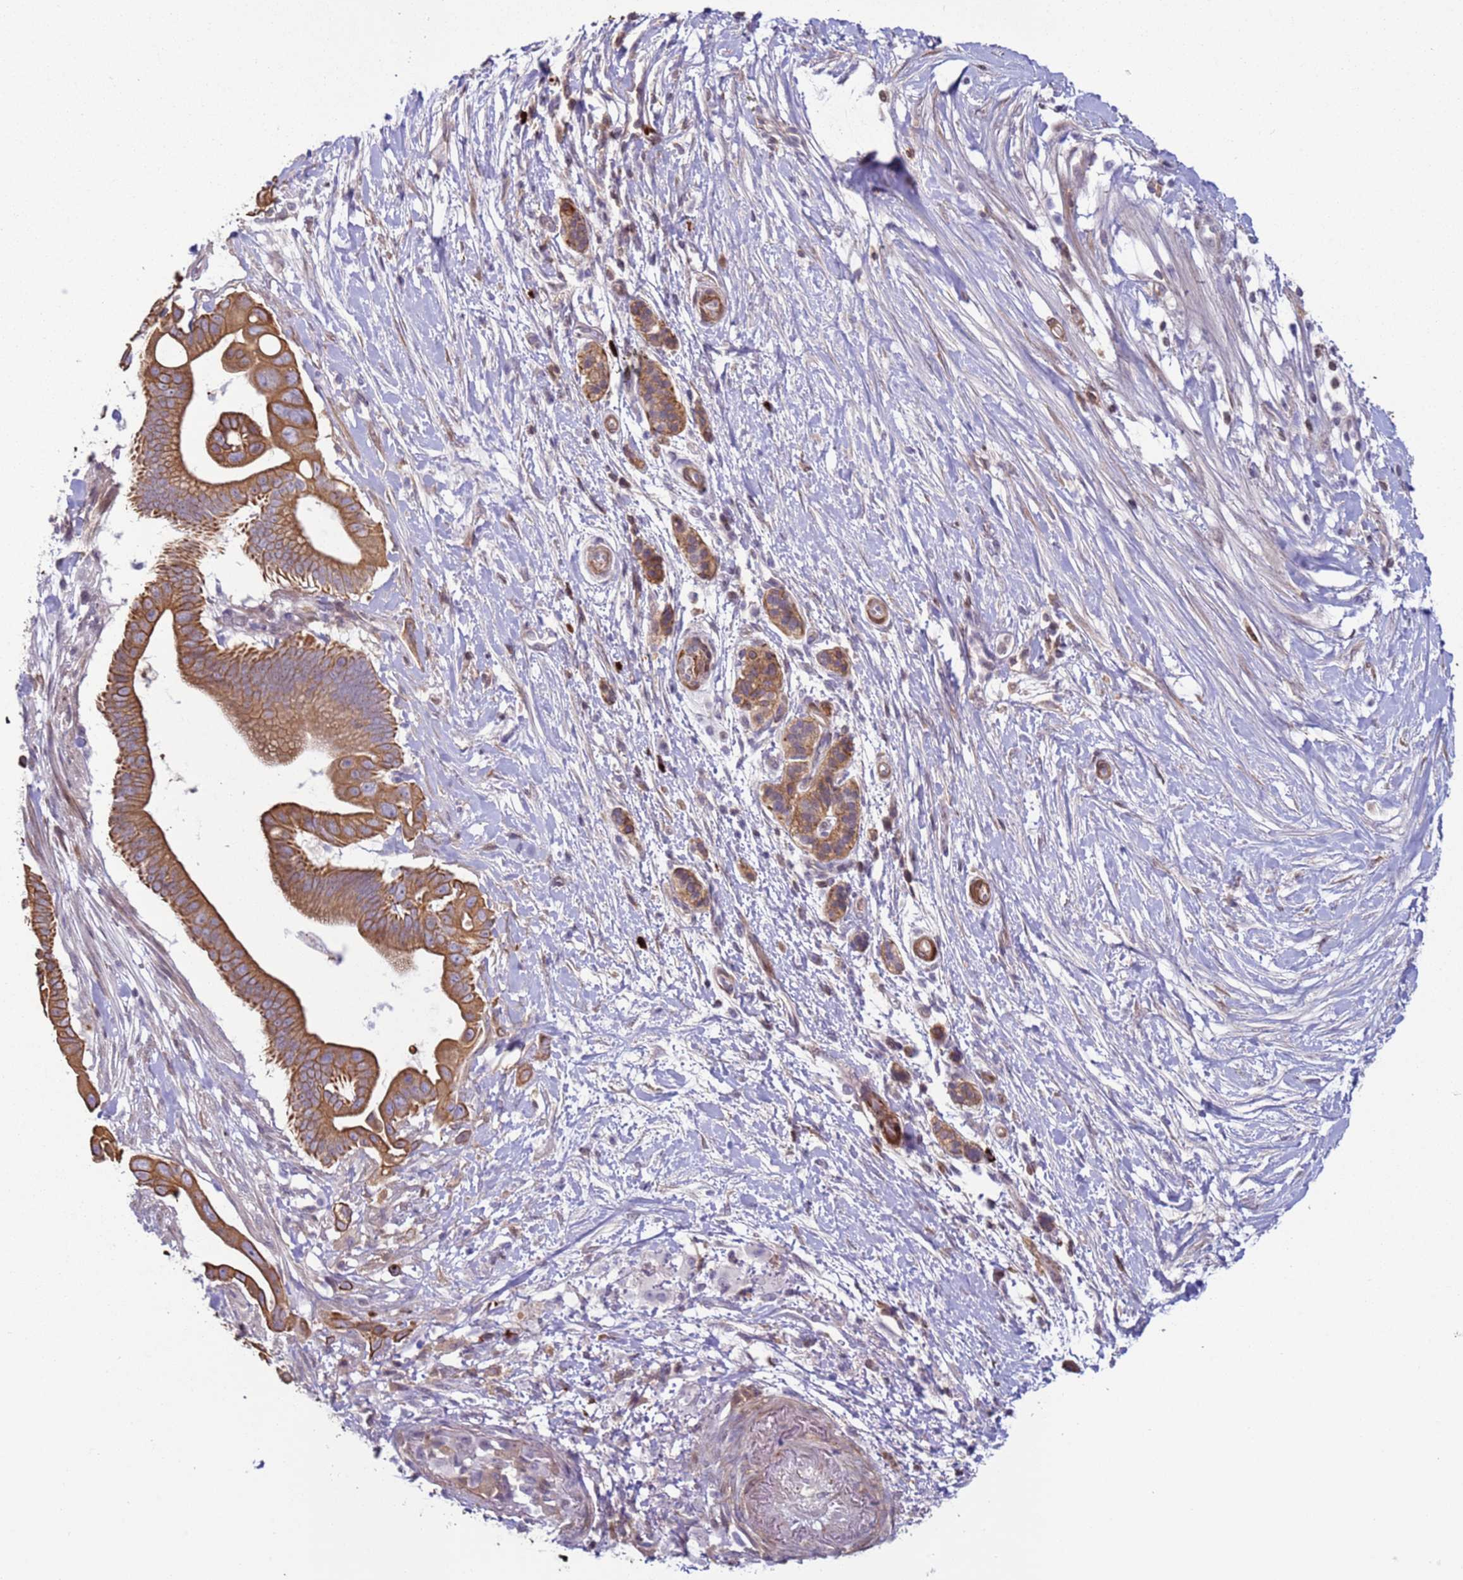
{"staining": {"intensity": "moderate", "quantity": ">75%", "location": "cytoplasmic/membranous"}, "tissue": "pancreatic cancer", "cell_type": "Tumor cells", "image_type": "cancer", "snomed": [{"axis": "morphology", "description": "Adenocarcinoma, NOS"}, {"axis": "topography", "description": "Pancreas"}], "caption": "Adenocarcinoma (pancreatic) was stained to show a protein in brown. There is medium levels of moderate cytoplasmic/membranous positivity in about >75% of tumor cells.", "gene": "NPAP1", "patient": {"sex": "male", "age": 68}}